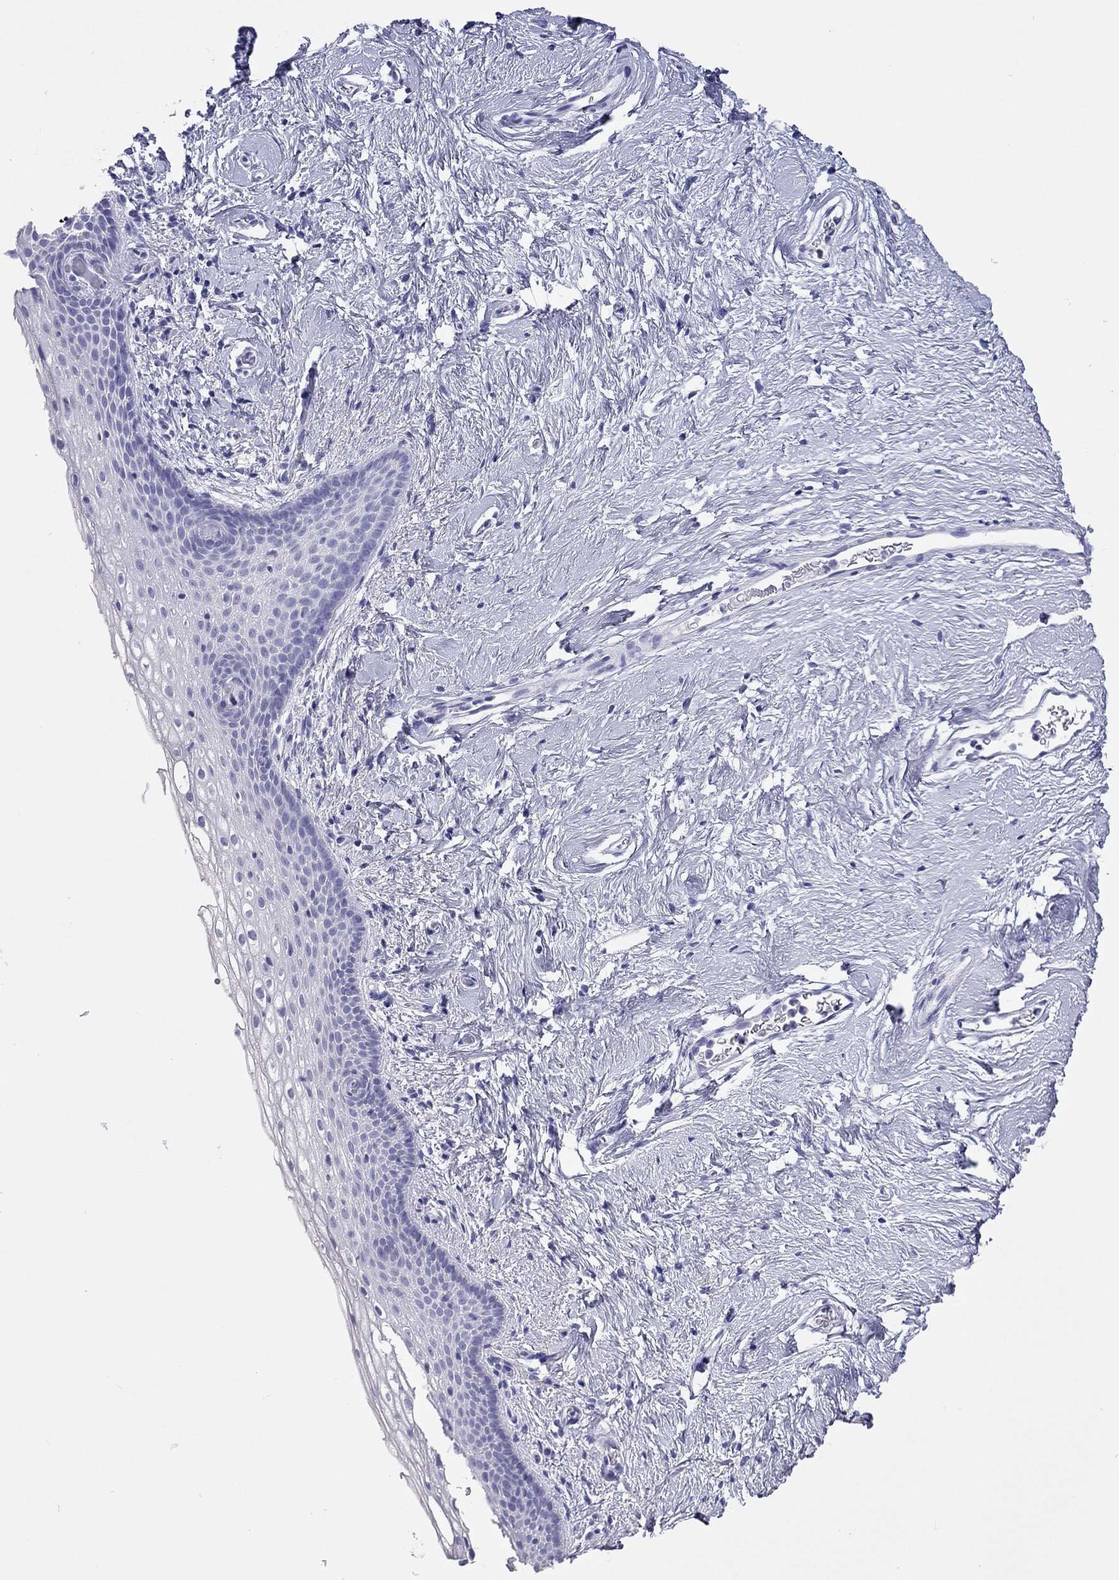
{"staining": {"intensity": "negative", "quantity": "none", "location": "none"}, "tissue": "vagina", "cell_type": "Squamous epithelial cells", "image_type": "normal", "snomed": [{"axis": "morphology", "description": "Normal tissue, NOS"}, {"axis": "topography", "description": "Vagina"}], "caption": "Immunohistochemistry (IHC) image of benign human vagina stained for a protein (brown), which reveals no staining in squamous epithelial cells. Brightfield microscopy of IHC stained with DAB (brown) and hematoxylin (blue), captured at high magnification.", "gene": "DPY19L2", "patient": {"sex": "female", "age": 61}}